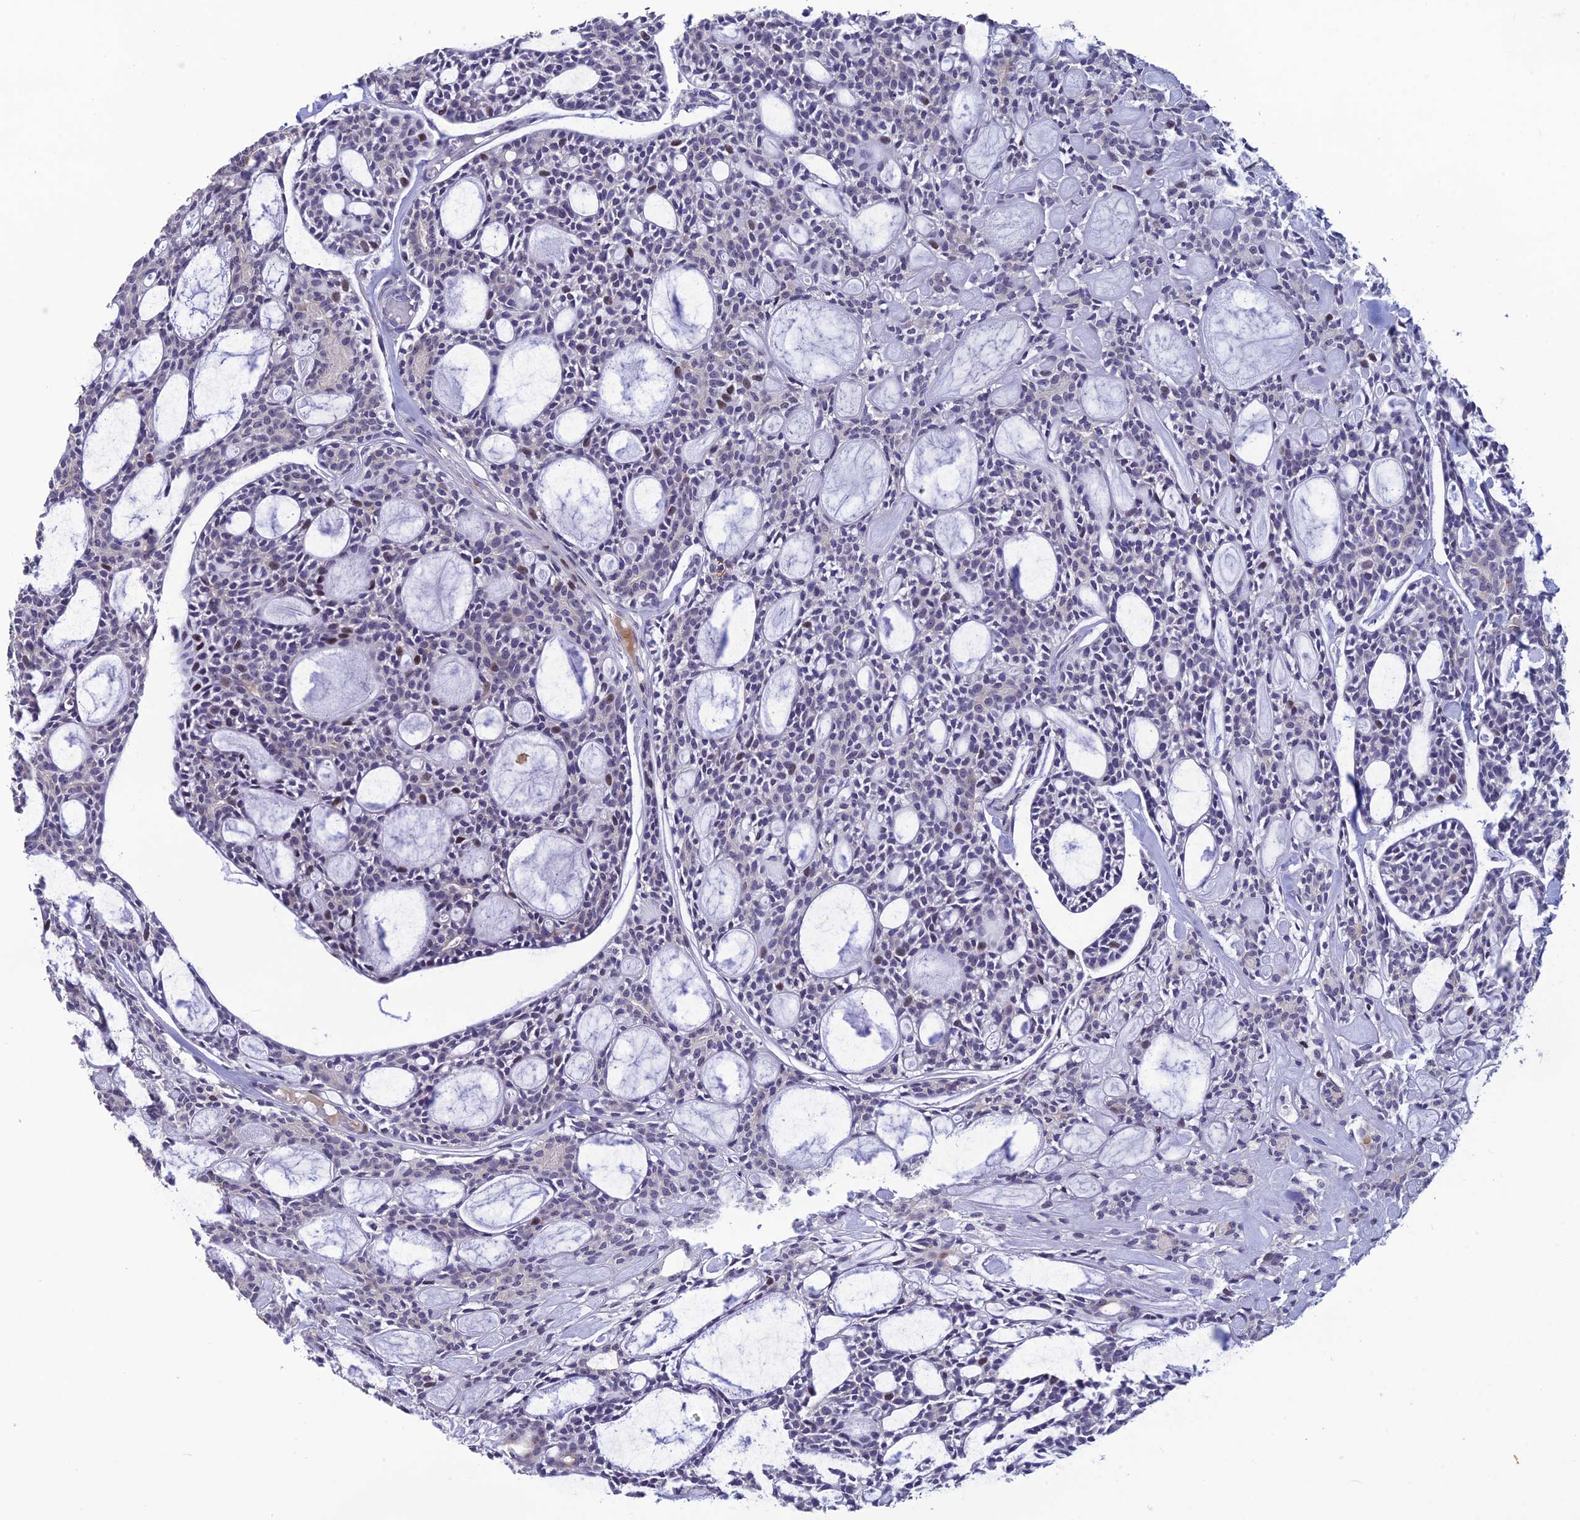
{"staining": {"intensity": "negative", "quantity": "none", "location": "none"}, "tissue": "head and neck cancer", "cell_type": "Tumor cells", "image_type": "cancer", "snomed": [{"axis": "morphology", "description": "Adenocarcinoma, NOS"}, {"axis": "topography", "description": "Salivary gland"}, {"axis": "topography", "description": "Head-Neck"}], "caption": "Histopathology image shows no significant protein positivity in tumor cells of head and neck cancer (adenocarcinoma).", "gene": "TMEM134", "patient": {"sex": "male", "age": 55}}